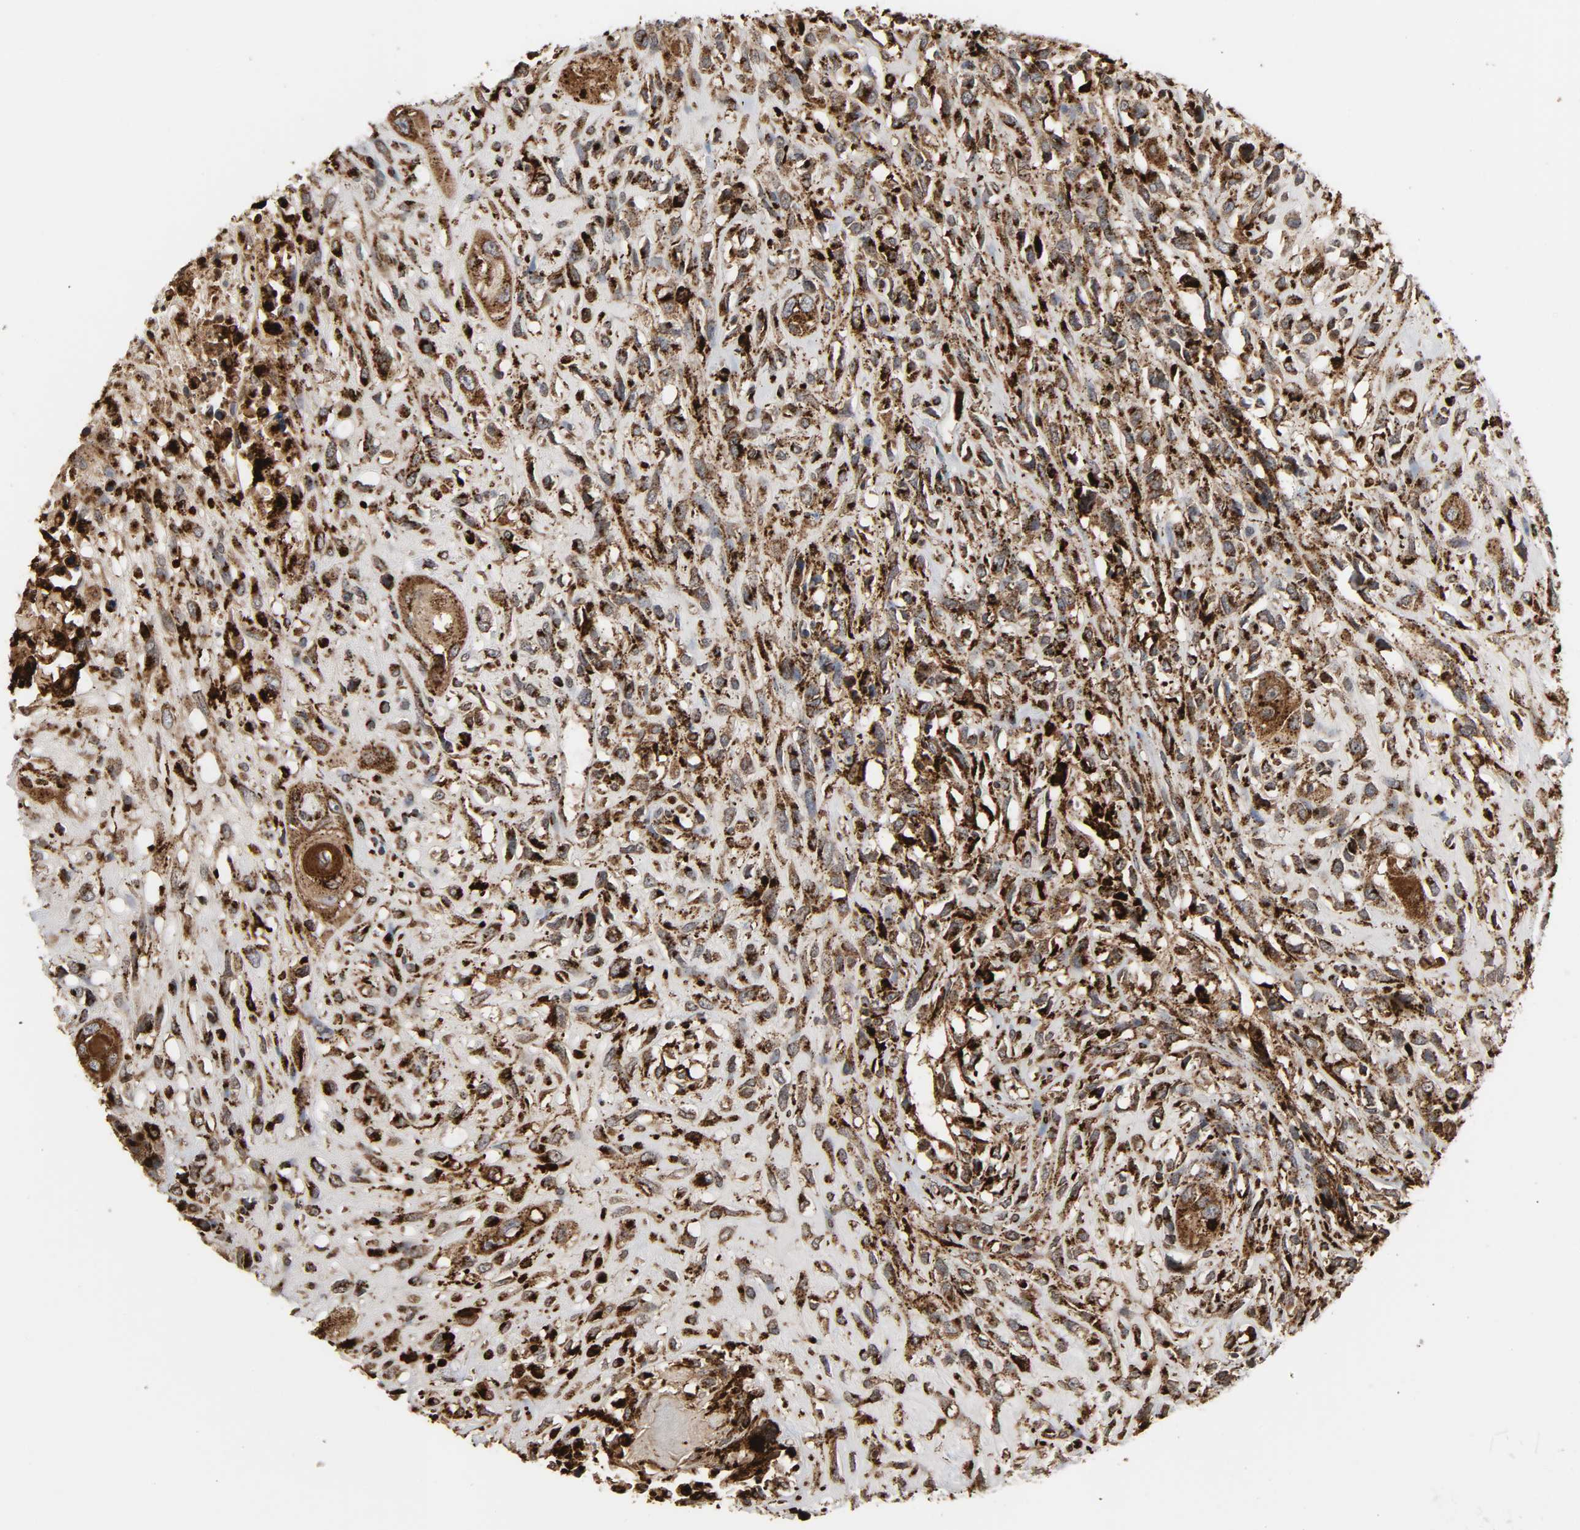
{"staining": {"intensity": "strong", "quantity": ">75%", "location": "cytoplasmic/membranous"}, "tissue": "head and neck cancer", "cell_type": "Tumor cells", "image_type": "cancer", "snomed": [{"axis": "morphology", "description": "Necrosis, NOS"}, {"axis": "morphology", "description": "Neoplasm, malignant, NOS"}, {"axis": "topography", "description": "Salivary gland"}, {"axis": "topography", "description": "Head-Neck"}], "caption": "Human head and neck cancer stained with a protein marker reveals strong staining in tumor cells.", "gene": "PSAP", "patient": {"sex": "male", "age": 43}}